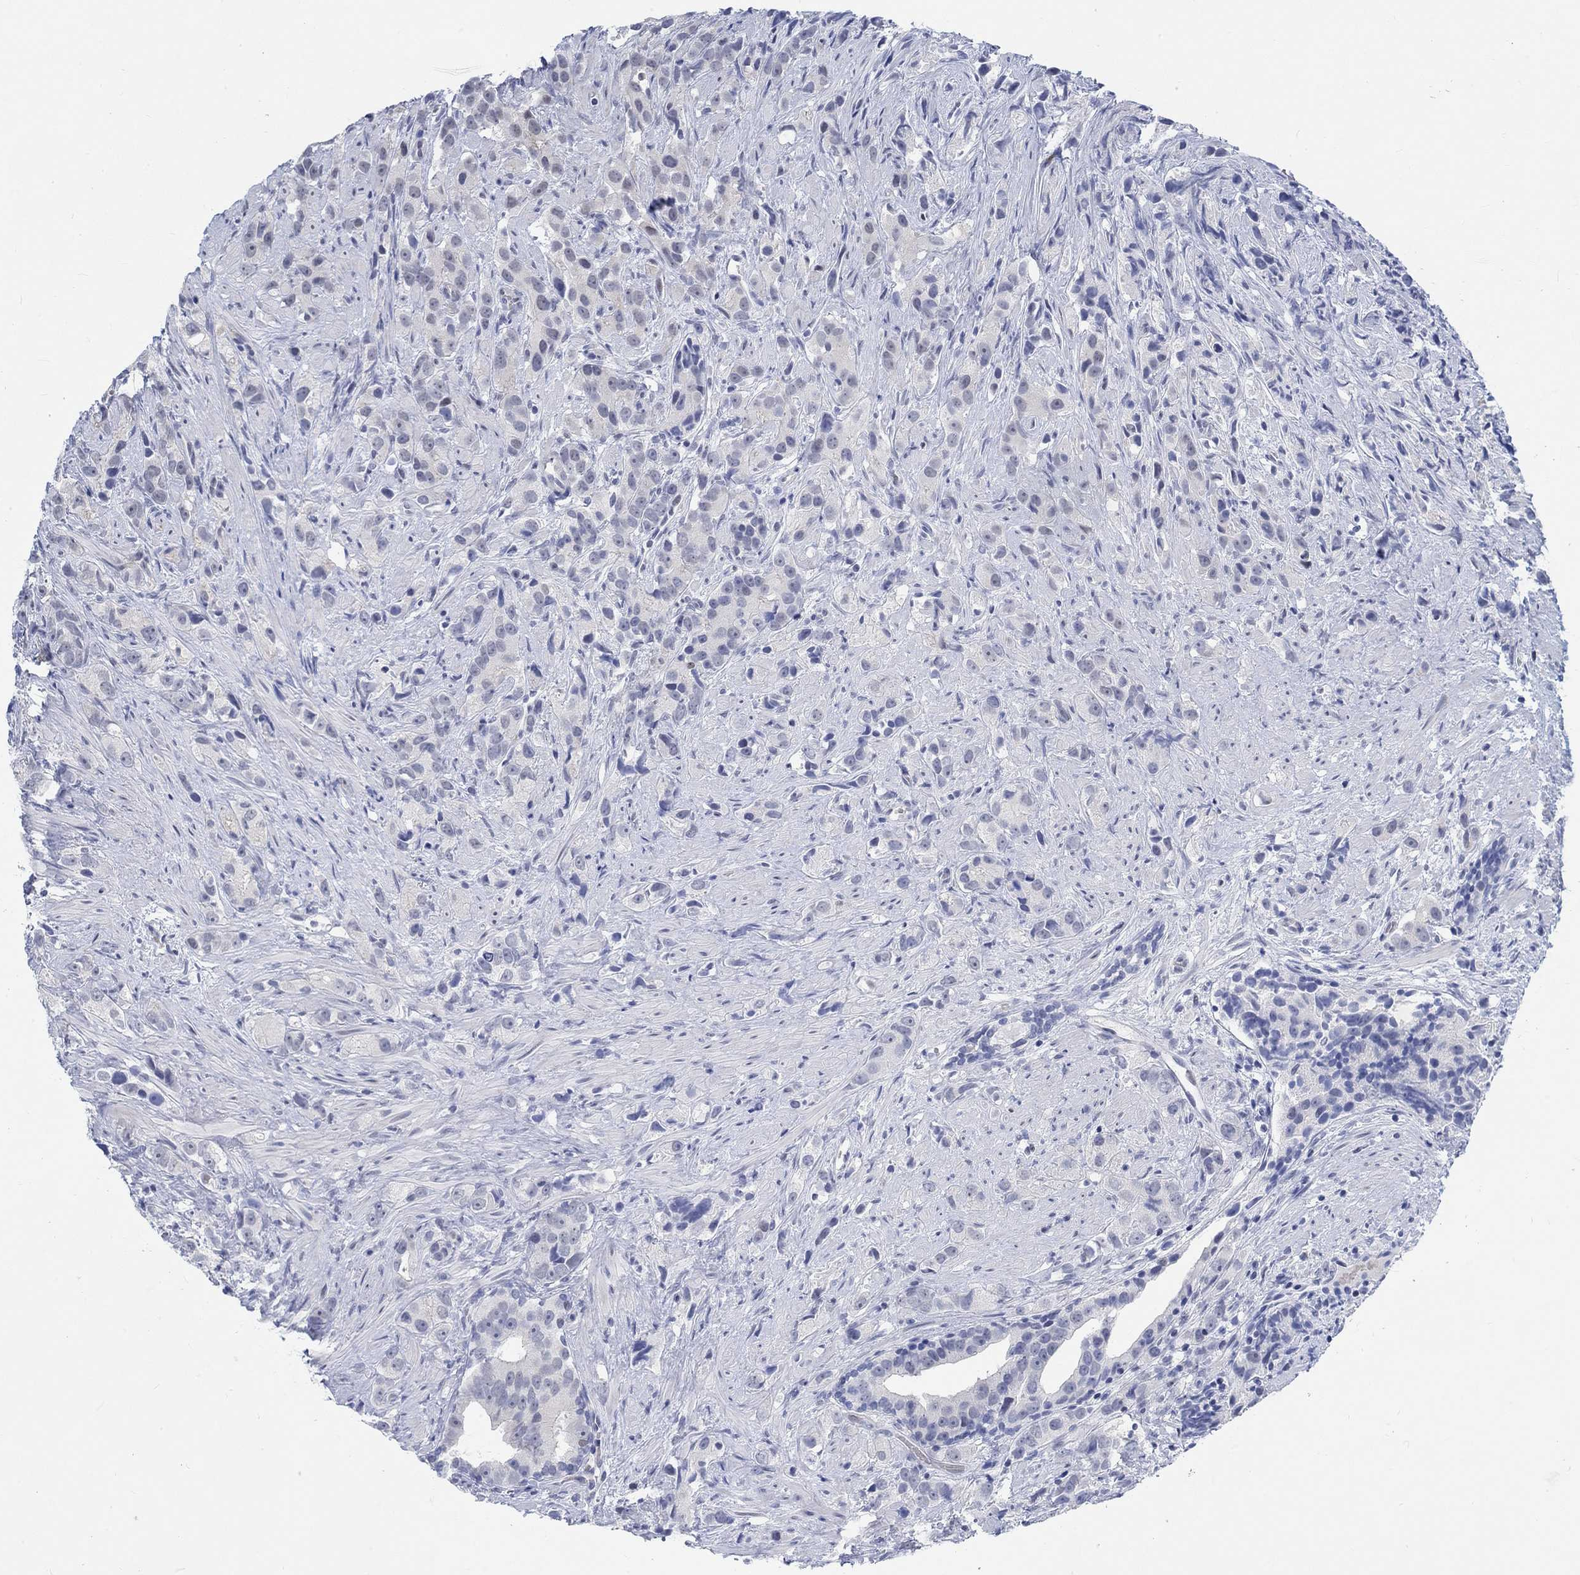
{"staining": {"intensity": "negative", "quantity": "none", "location": "none"}, "tissue": "prostate cancer", "cell_type": "Tumor cells", "image_type": "cancer", "snomed": [{"axis": "morphology", "description": "Adenocarcinoma, High grade"}, {"axis": "topography", "description": "Prostate"}], "caption": "An image of human prostate high-grade adenocarcinoma is negative for staining in tumor cells. (DAB immunohistochemistry visualized using brightfield microscopy, high magnification).", "gene": "KCNH8", "patient": {"sex": "male", "age": 90}}